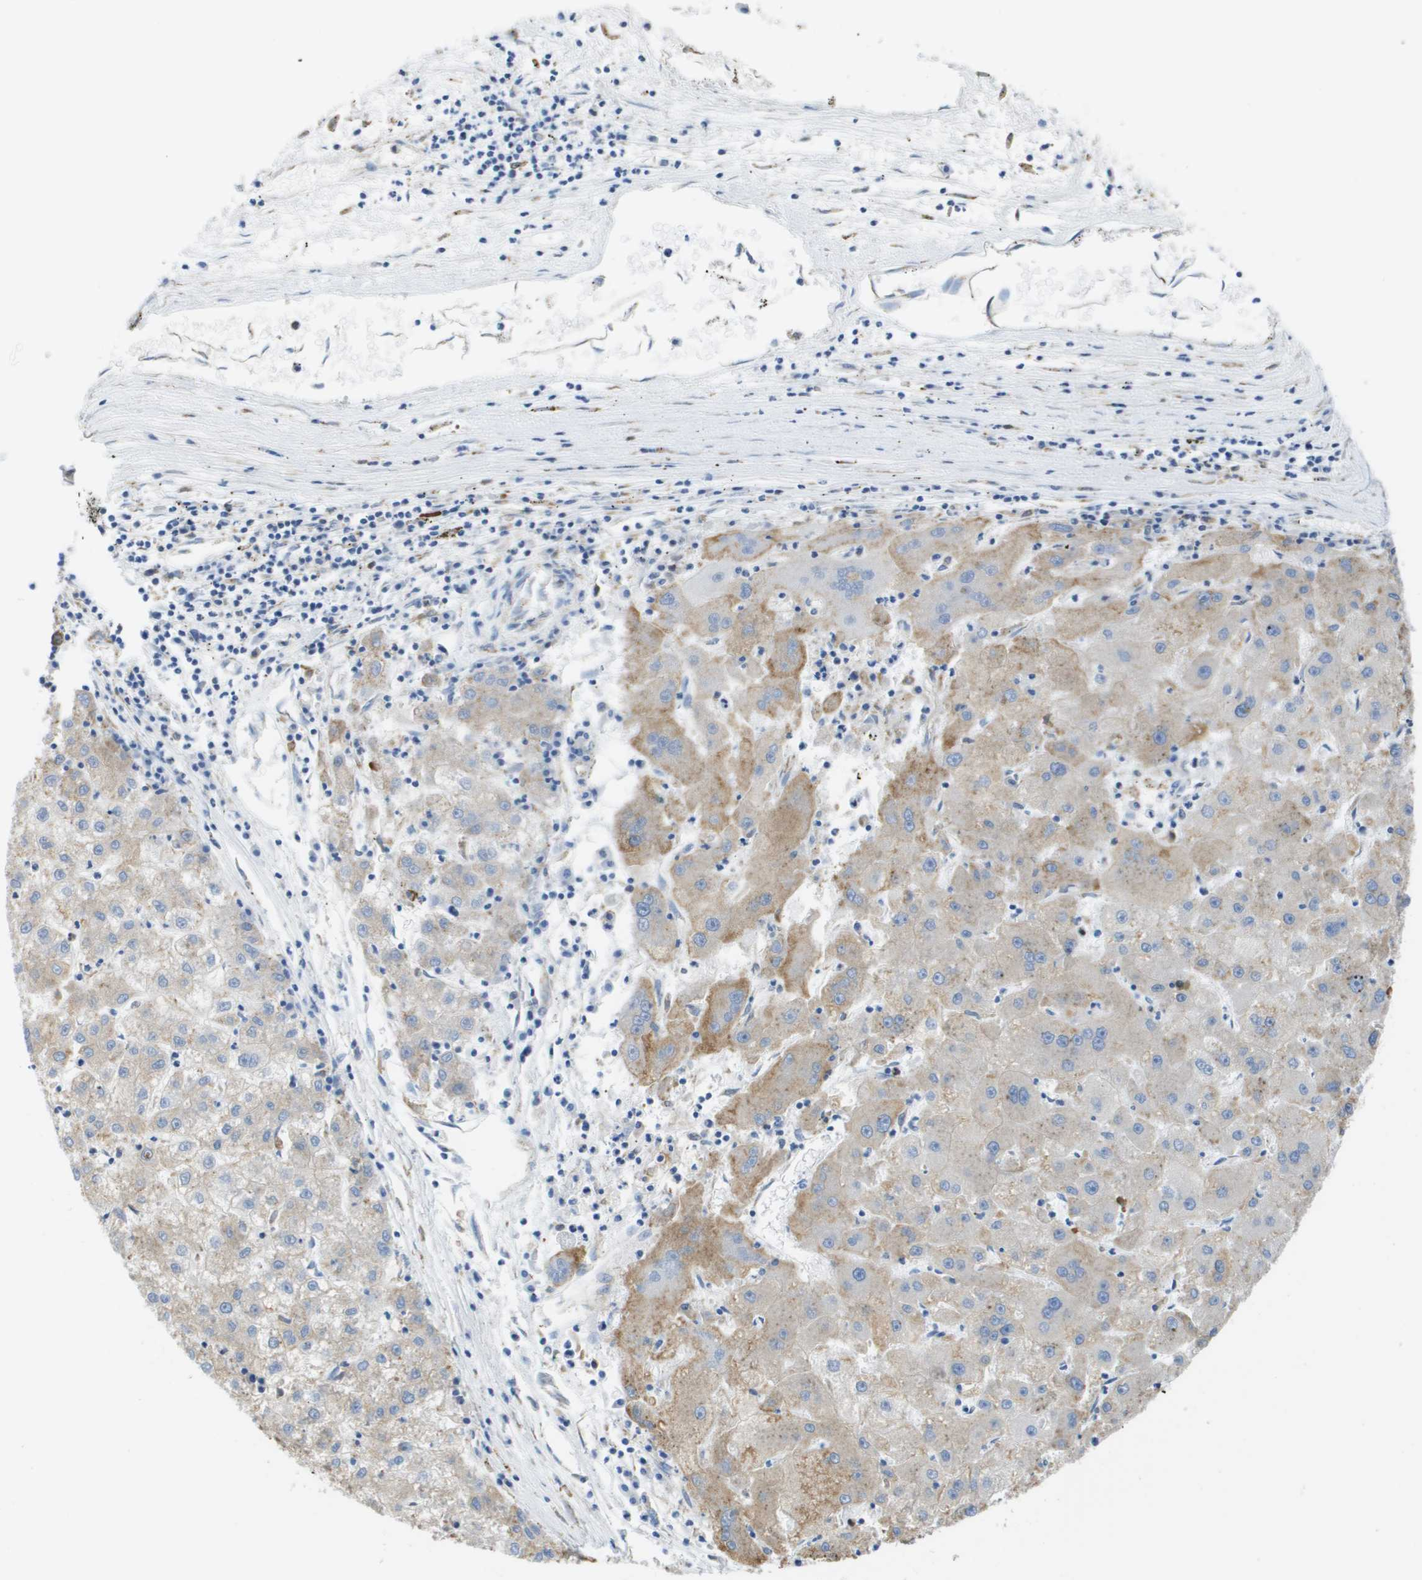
{"staining": {"intensity": "weak", "quantity": ">75%", "location": "cytoplasmic/membranous"}, "tissue": "liver cancer", "cell_type": "Tumor cells", "image_type": "cancer", "snomed": [{"axis": "morphology", "description": "Carcinoma, Hepatocellular, NOS"}, {"axis": "topography", "description": "Liver"}], "caption": "The histopathology image reveals immunohistochemical staining of liver cancer. There is weak cytoplasmic/membranous expression is seen in about >75% of tumor cells.", "gene": "SDR42E1", "patient": {"sex": "male", "age": 72}}